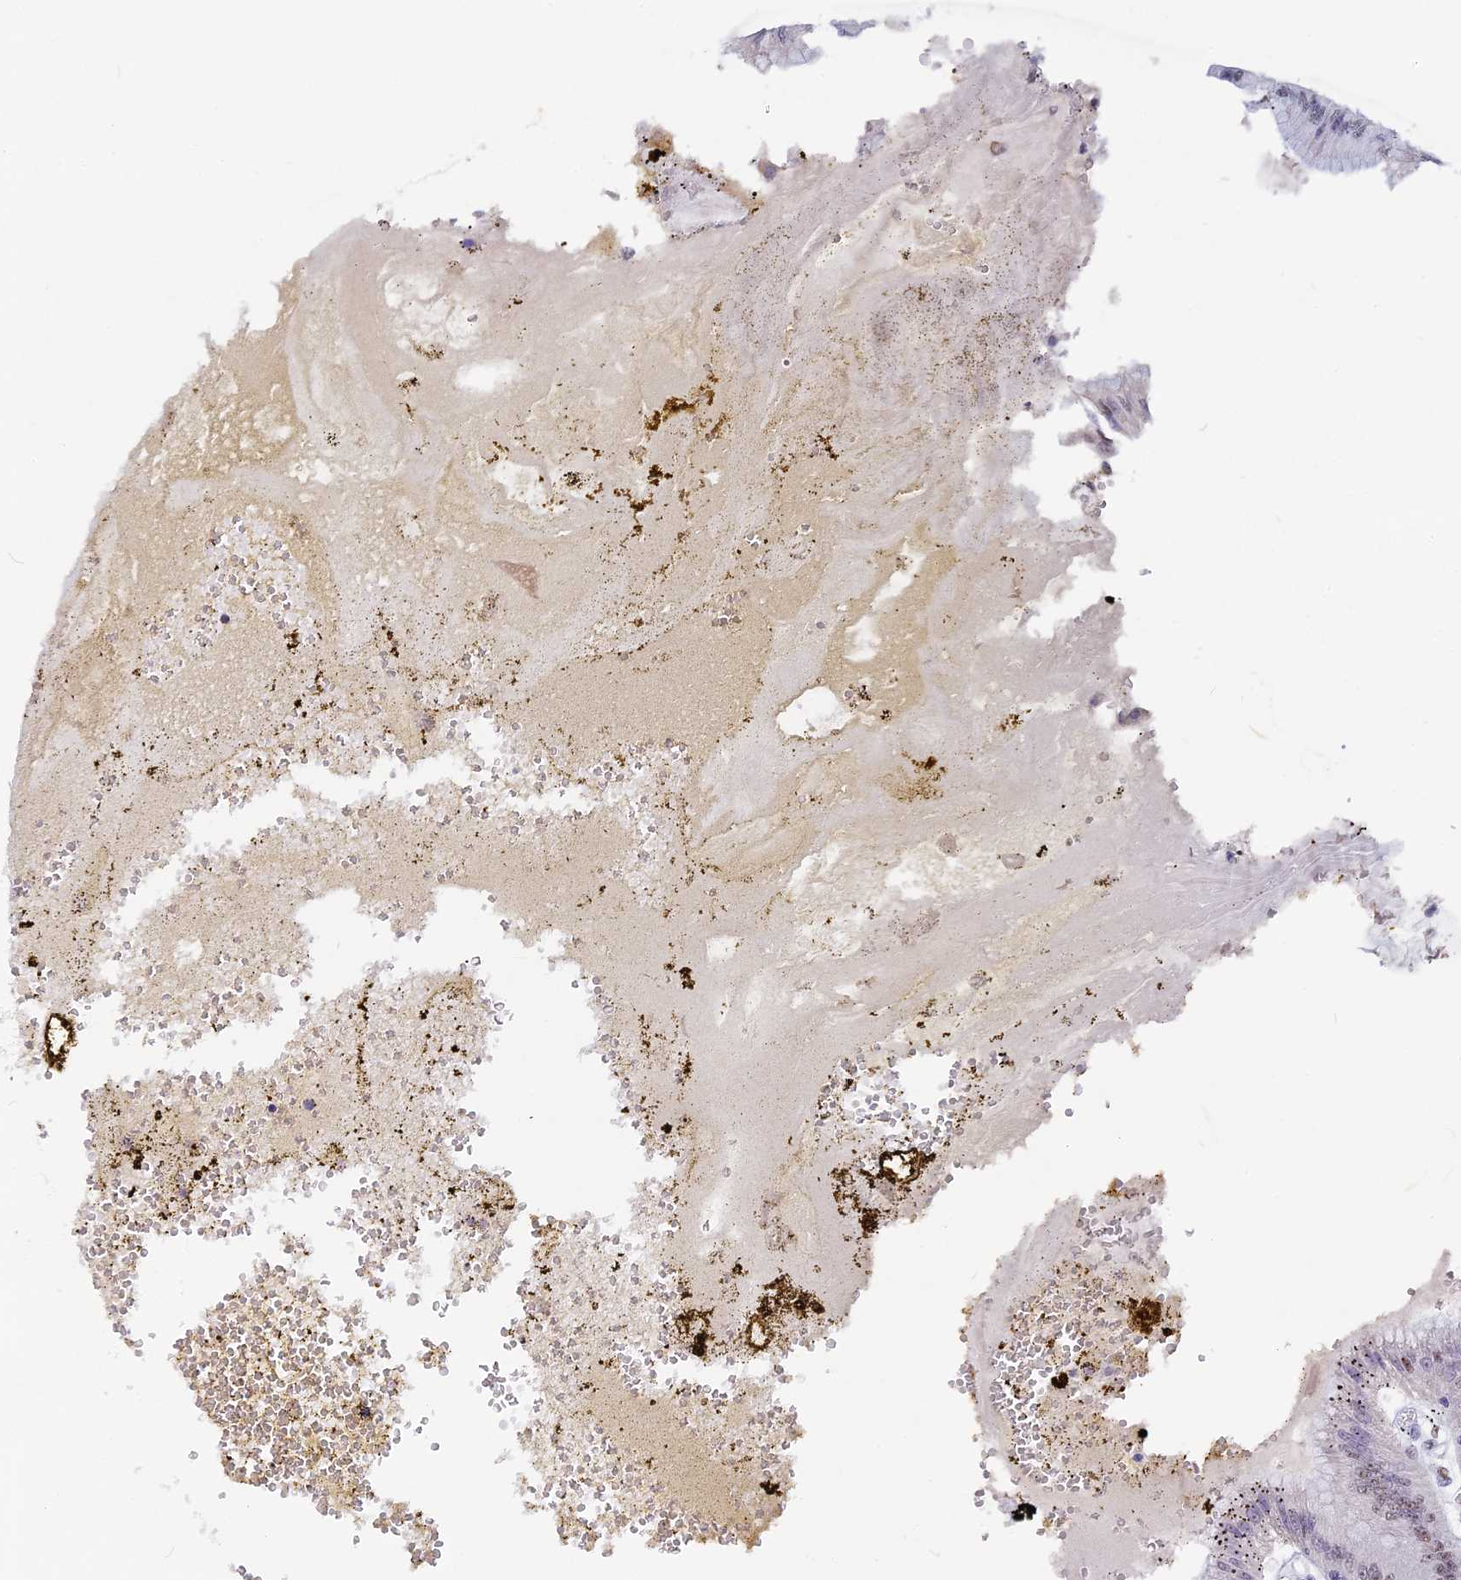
{"staining": {"intensity": "strong", "quantity": "25%-75%", "location": "nuclear"}, "tissue": "stomach", "cell_type": "Glandular cells", "image_type": "normal", "snomed": [{"axis": "morphology", "description": "Normal tissue, NOS"}, {"axis": "topography", "description": "Stomach, lower"}], "caption": "About 25%-75% of glandular cells in benign human stomach reveal strong nuclear protein positivity as visualized by brown immunohistochemical staining.", "gene": "NSA2", "patient": {"sex": "male", "age": 71}}